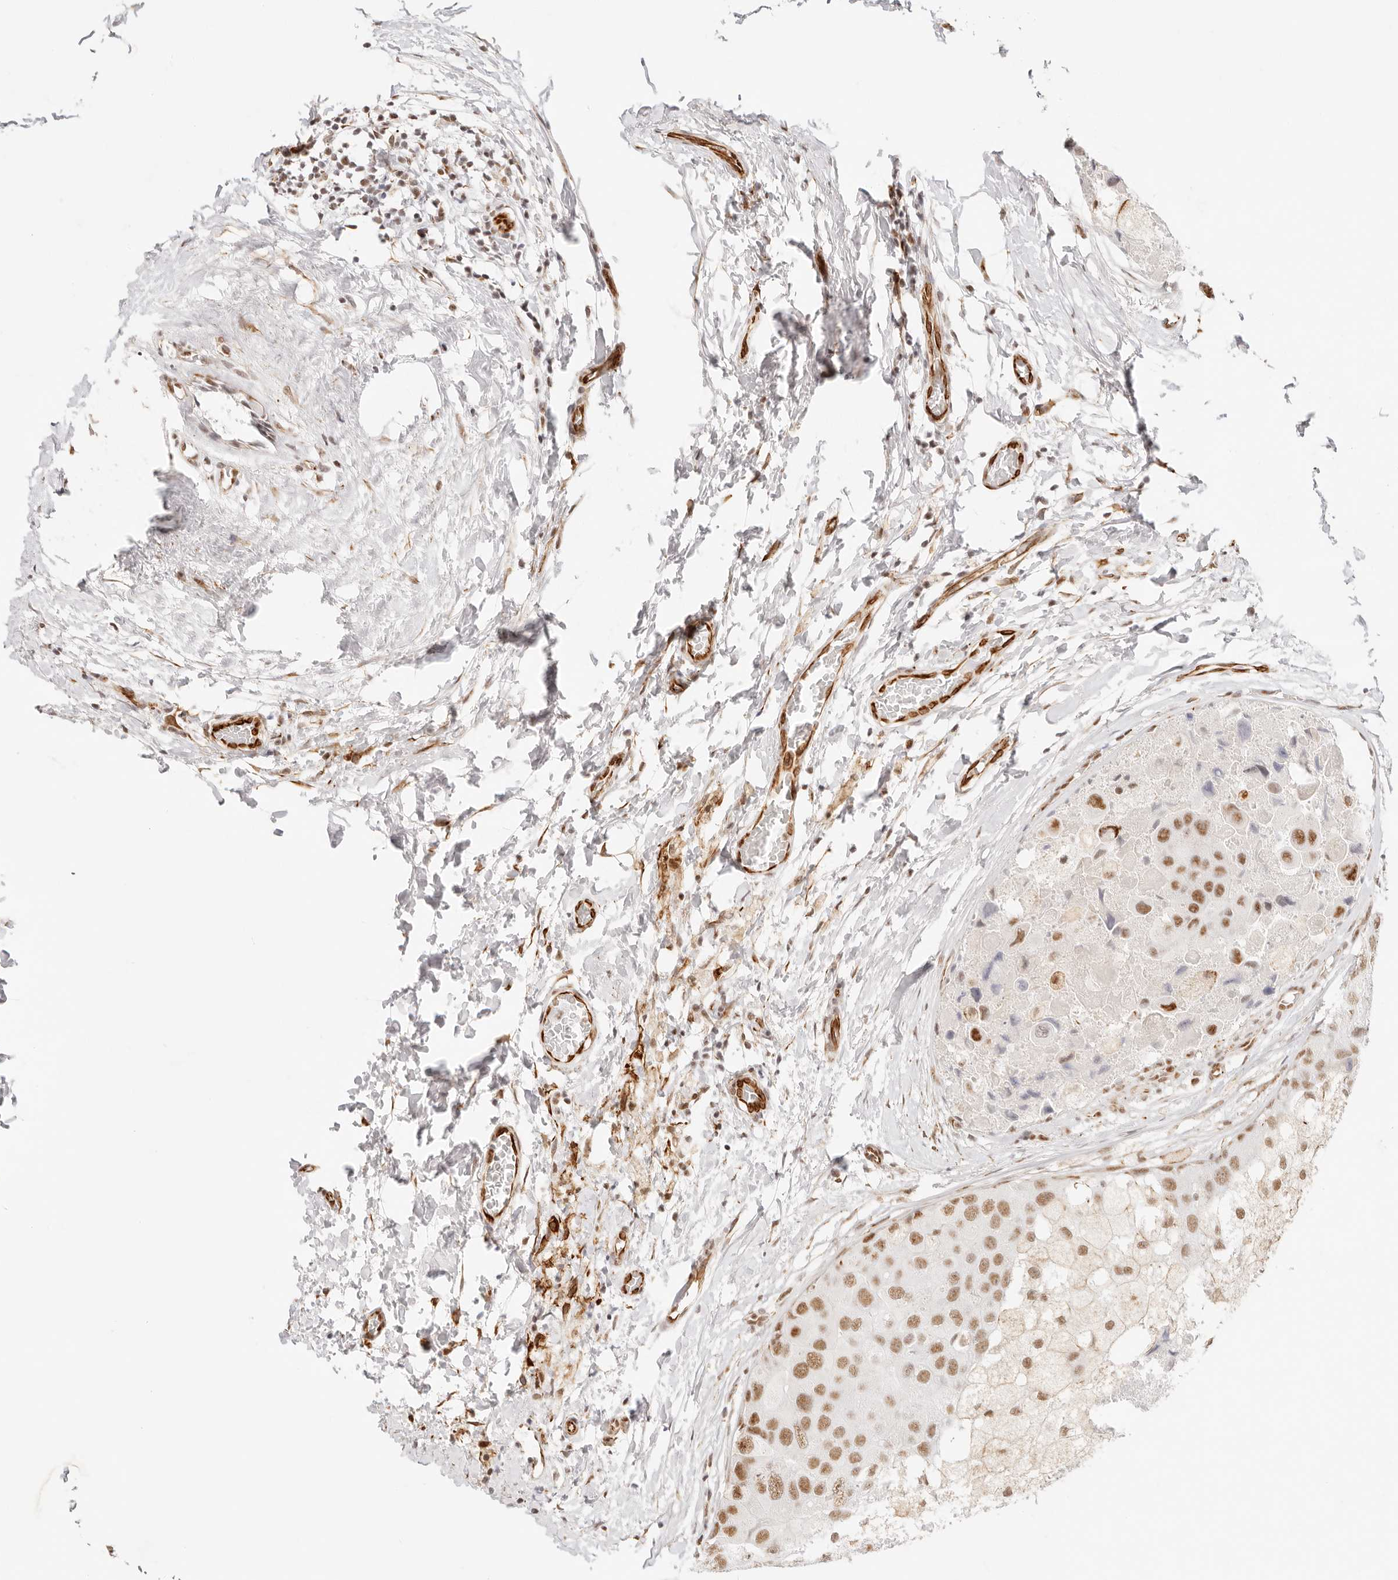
{"staining": {"intensity": "moderate", "quantity": ">75%", "location": "nuclear"}, "tissue": "breast cancer", "cell_type": "Tumor cells", "image_type": "cancer", "snomed": [{"axis": "morphology", "description": "Duct carcinoma"}, {"axis": "topography", "description": "Breast"}], "caption": "Protein expression analysis of human intraductal carcinoma (breast) reveals moderate nuclear staining in about >75% of tumor cells.", "gene": "ZC3H11A", "patient": {"sex": "female", "age": 62}}